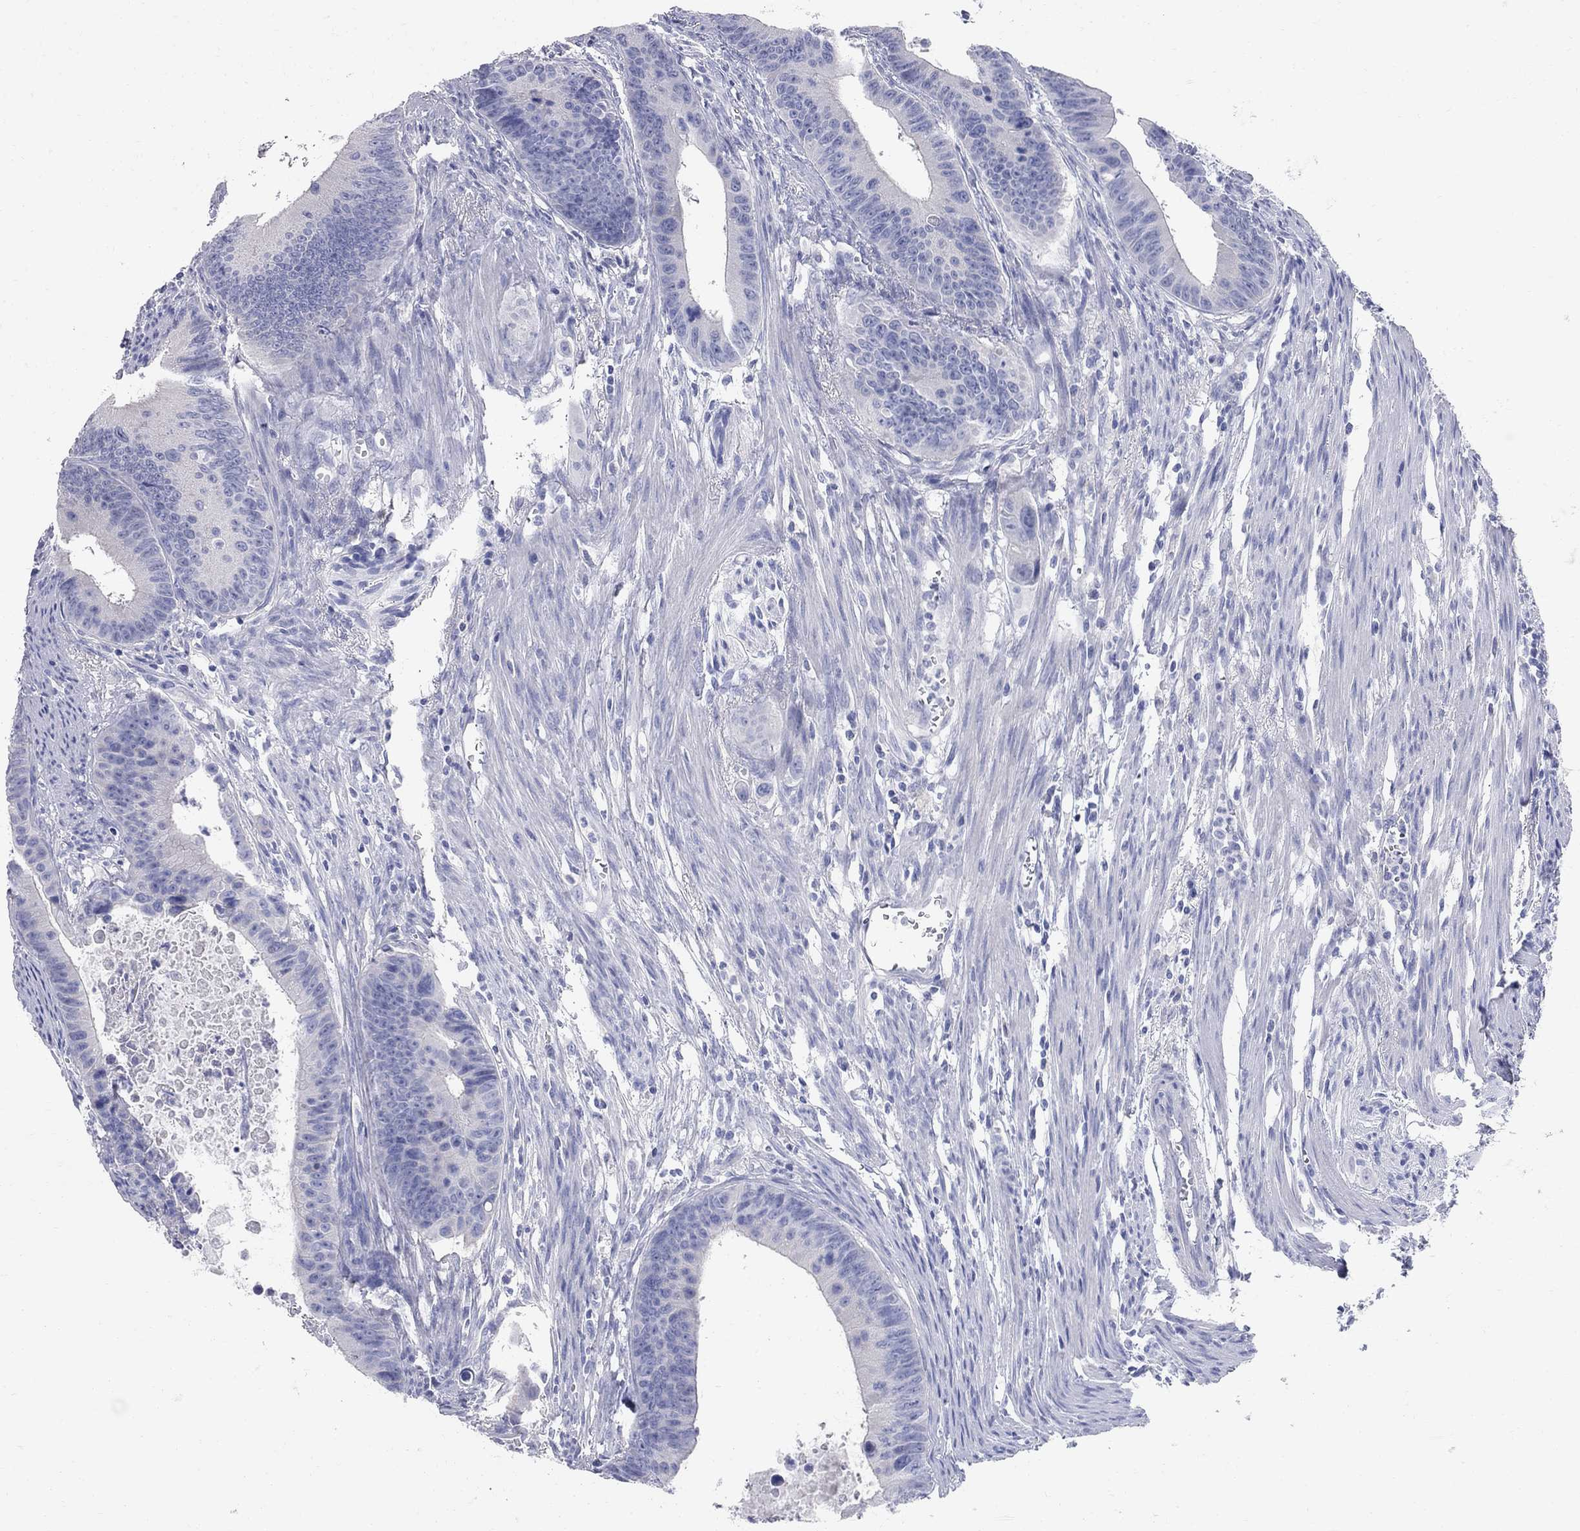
{"staining": {"intensity": "negative", "quantity": "none", "location": "none"}, "tissue": "colorectal cancer", "cell_type": "Tumor cells", "image_type": "cancer", "snomed": [{"axis": "morphology", "description": "Adenocarcinoma, NOS"}, {"axis": "topography", "description": "Colon"}], "caption": "Tumor cells are negative for brown protein staining in colorectal adenocarcinoma.", "gene": "AOX1", "patient": {"sex": "female", "age": 87}}